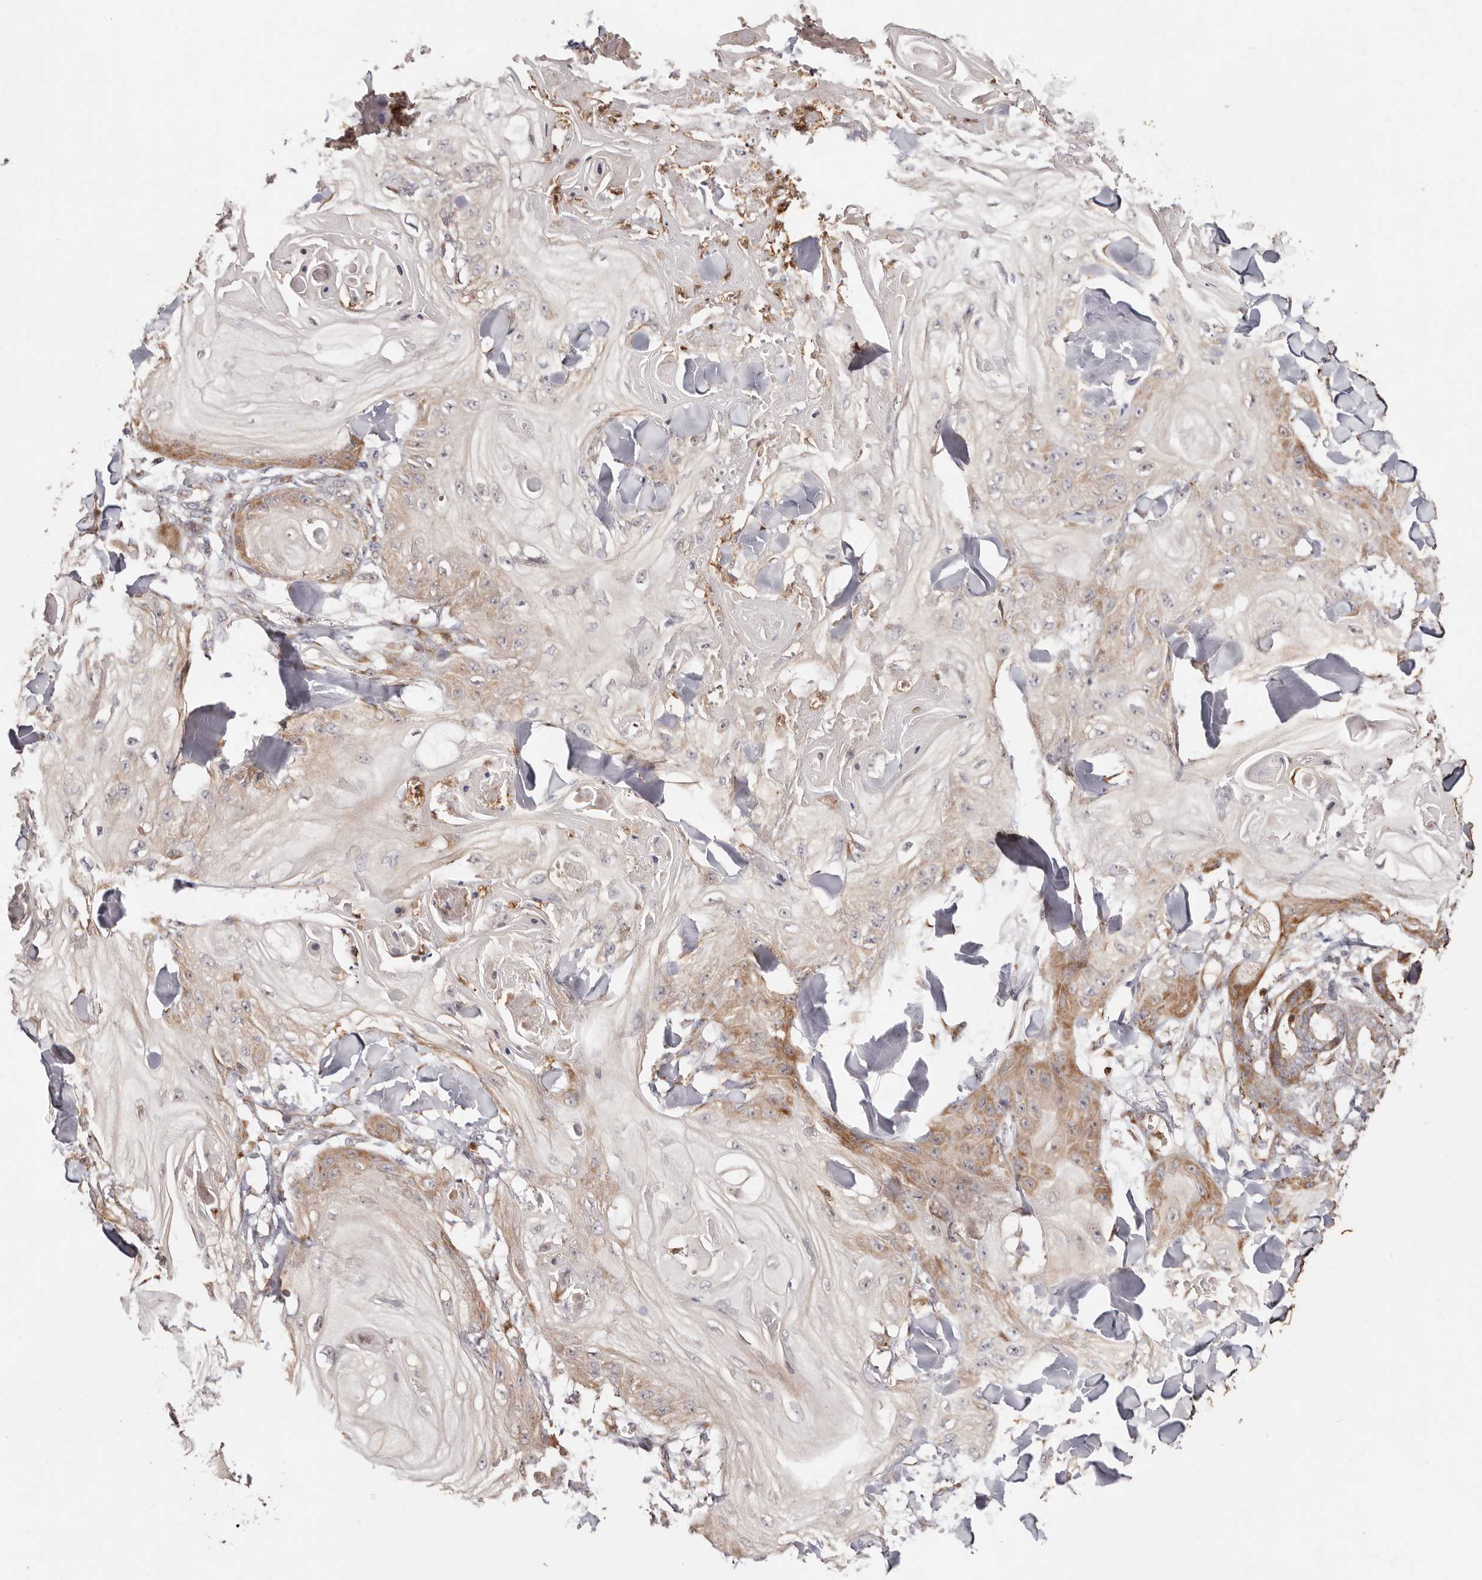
{"staining": {"intensity": "moderate", "quantity": "<25%", "location": "cytoplasmic/membranous"}, "tissue": "skin cancer", "cell_type": "Tumor cells", "image_type": "cancer", "snomed": [{"axis": "morphology", "description": "Squamous cell carcinoma, NOS"}, {"axis": "topography", "description": "Skin"}], "caption": "Skin cancer (squamous cell carcinoma) stained for a protein demonstrates moderate cytoplasmic/membranous positivity in tumor cells.", "gene": "BCL2L15", "patient": {"sex": "male", "age": 74}}